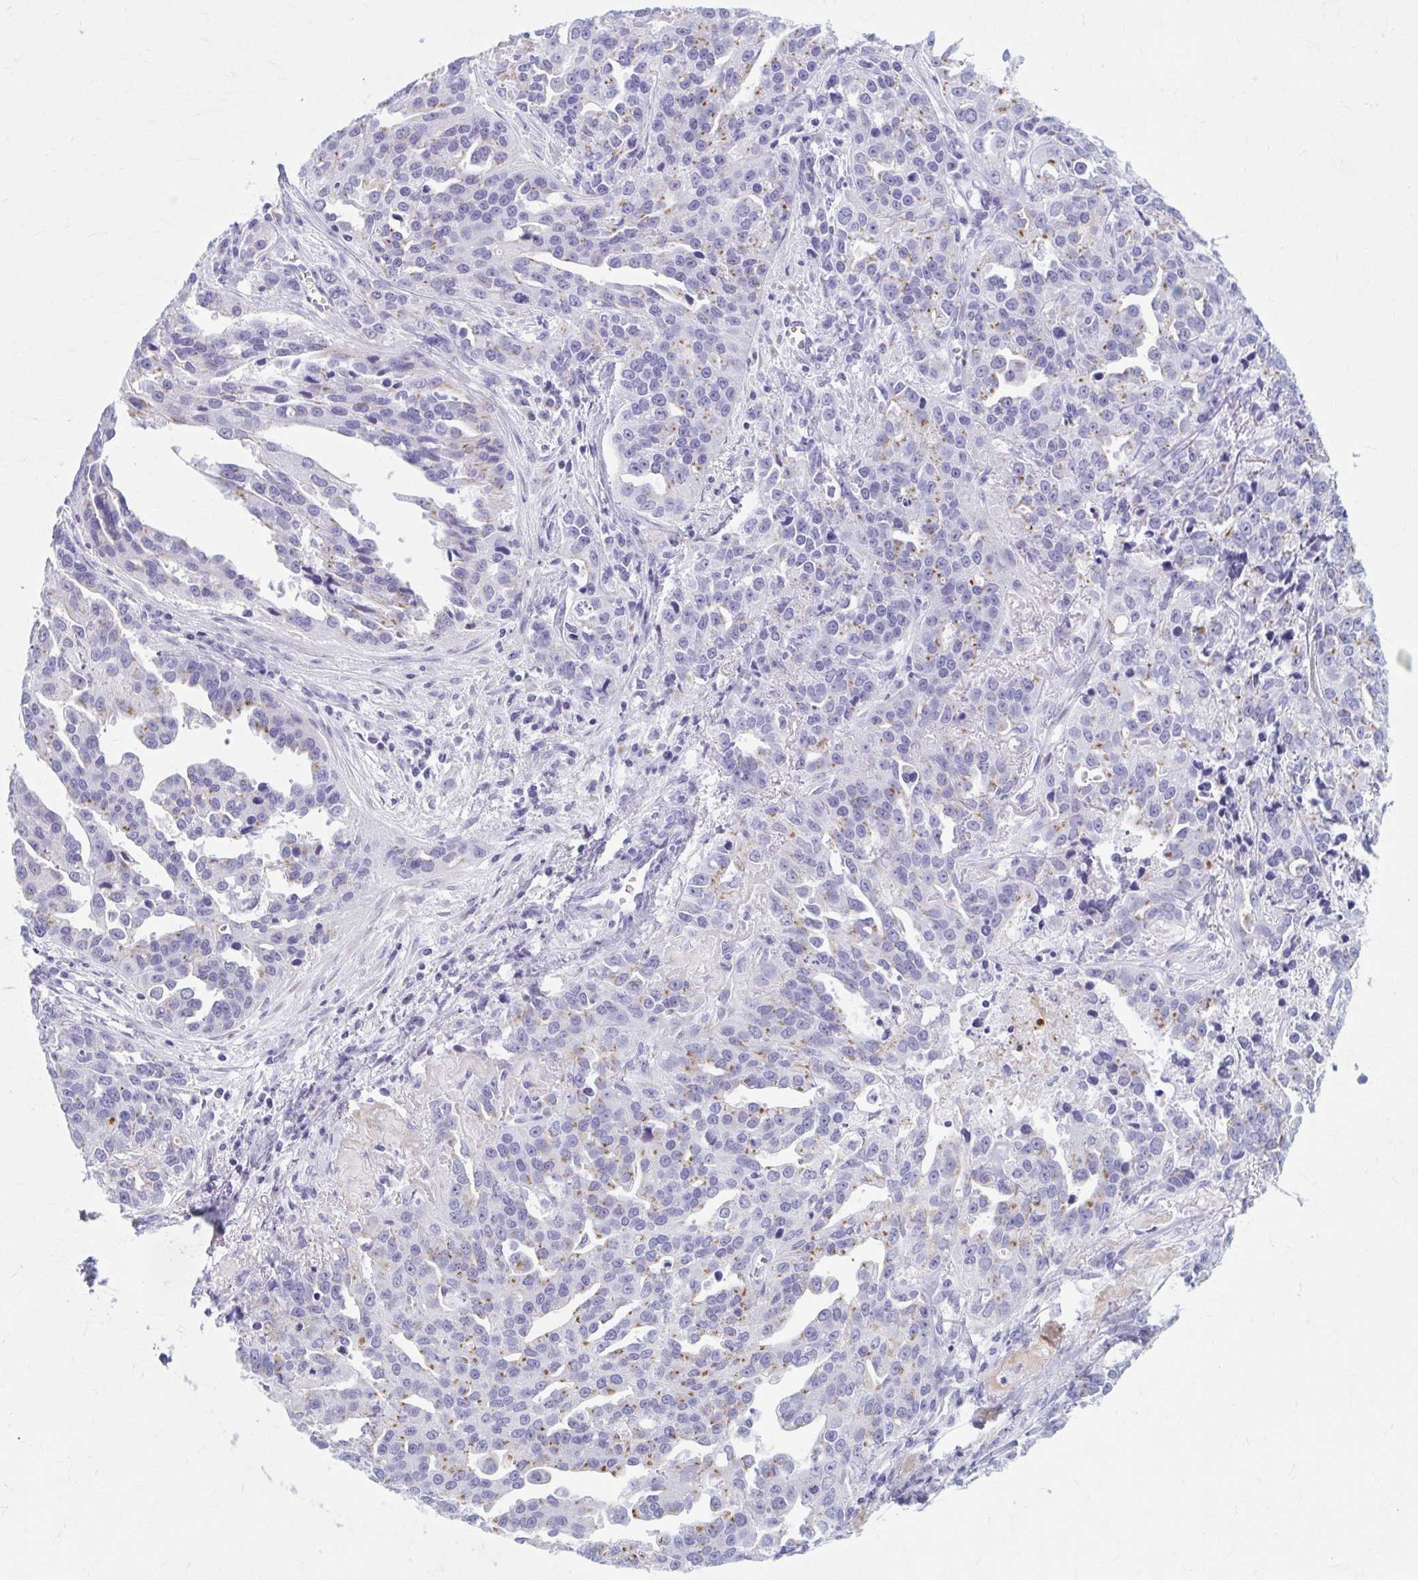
{"staining": {"intensity": "moderate", "quantity": "<25%", "location": "cytoplasmic/membranous"}, "tissue": "ovarian cancer", "cell_type": "Tumor cells", "image_type": "cancer", "snomed": [{"axis": "morphology", "description": "Cystadenocarcinoma, serous, NOS"}, {"axis": "topography", "description": "Ovary"}], "caption": "Protein expression analysis of human ovarian cancer reveals moderate cytoplasmic/membranous staining in about <25% of tumor cells.", "gene": "KCNE2", "patient": {"sex": "female", "age": 75}}